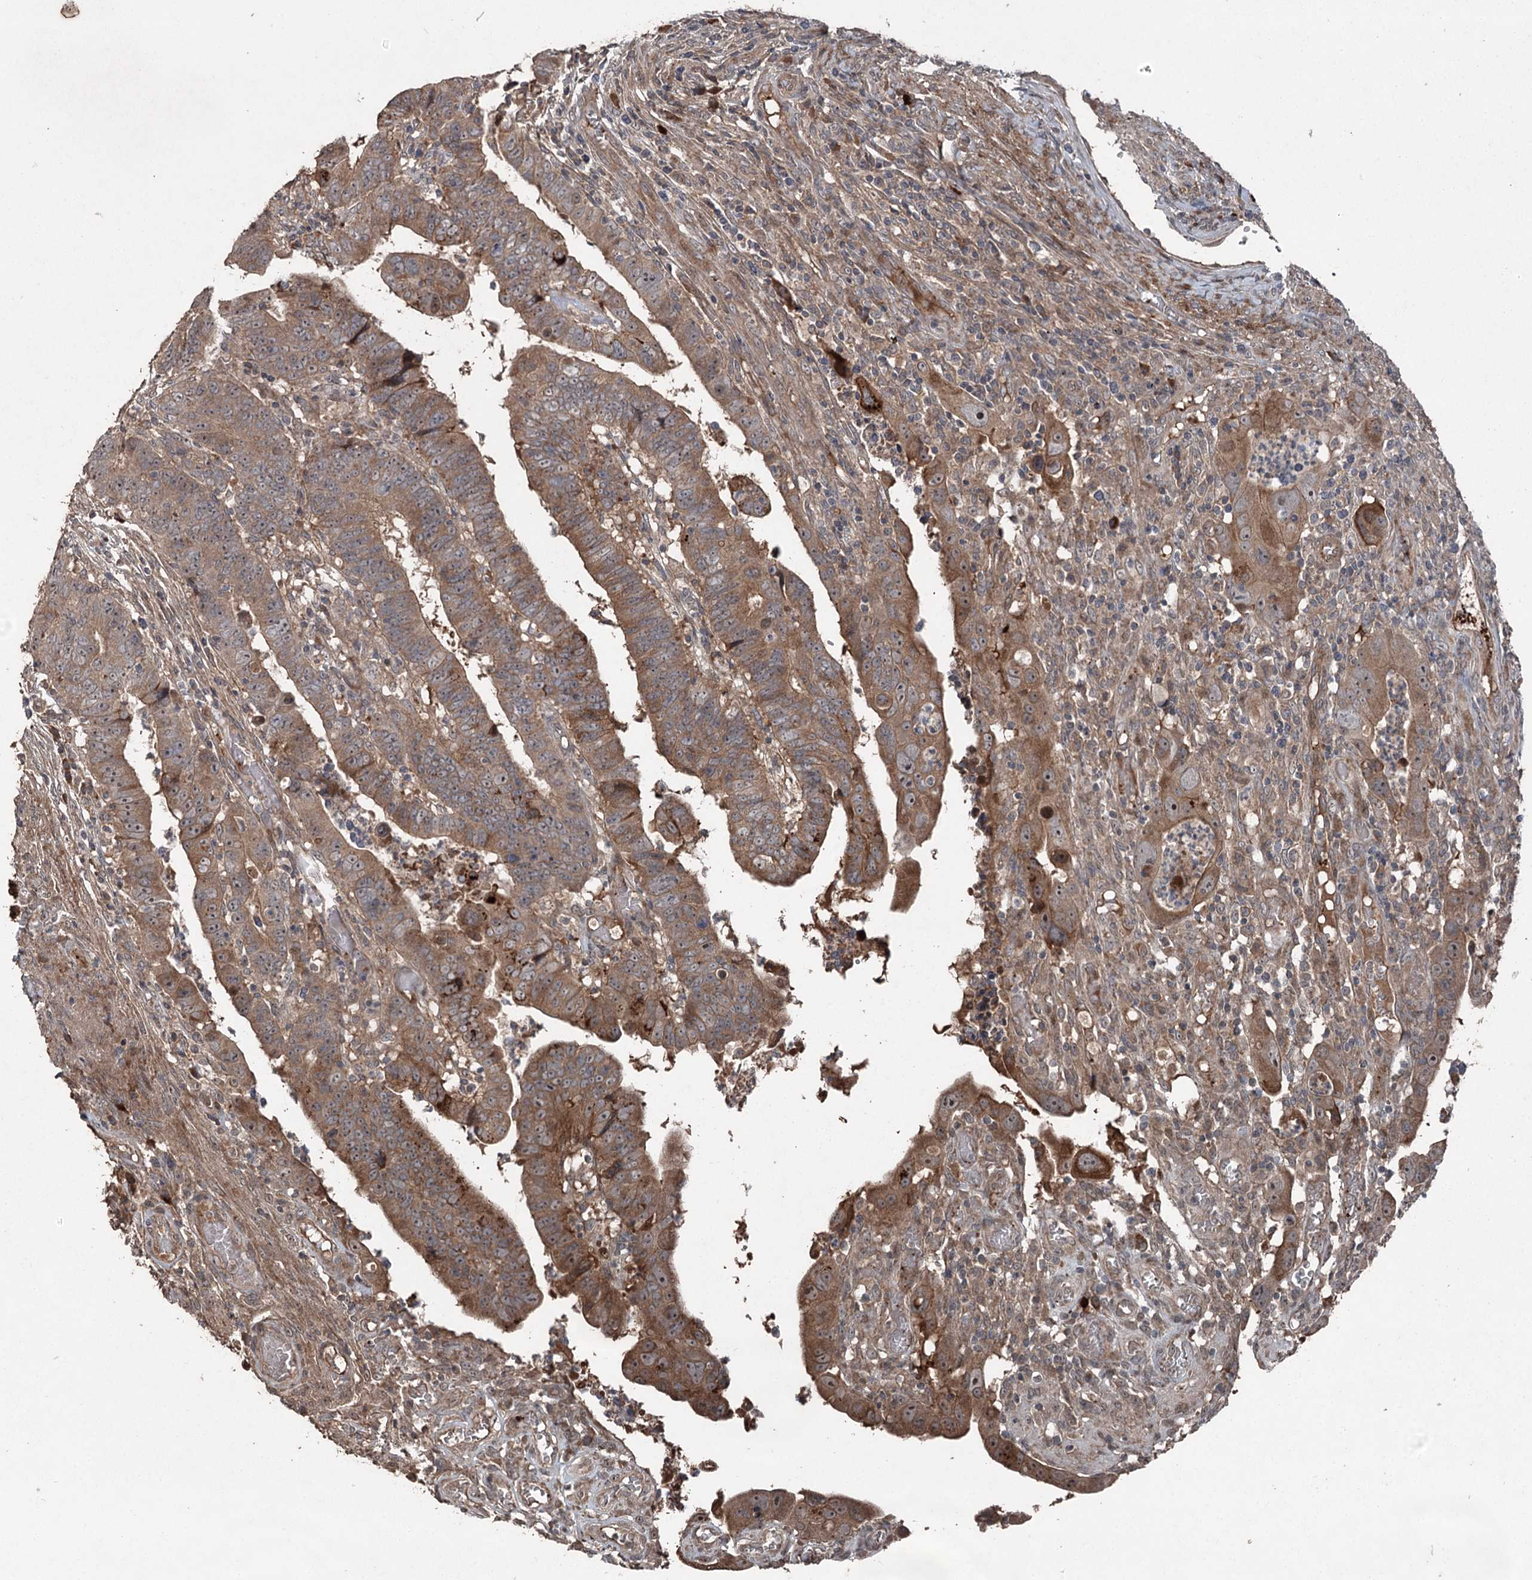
{"staining": {"intensity": "moderate", "quantity": ">75%", "location": "cytoplasmic/membranous"}, "tissue": "colorectal cancer", "cell_type": "Tumor cells", "image_type": "cancer", "snomed": [{"axis": "morphology", "description": "Normal tissue, NOS"}, {"axis": "morphology", "description": "Adenocarcinoma, NOS"}, {"axis": "topography", "description": "Rectum"}], "caption": "A histopathology image of colorectal cancer stained for a protein shows moderate cytoplasmic/membranous brown staining in tumor cells. The staining is performed using DAB brown chromogen to label protein expression. The nuclei are counter-stained blue using hematoxylin.", "gene": "MAPK8IP2", "patient": {"sex": "female", "age": 65}}